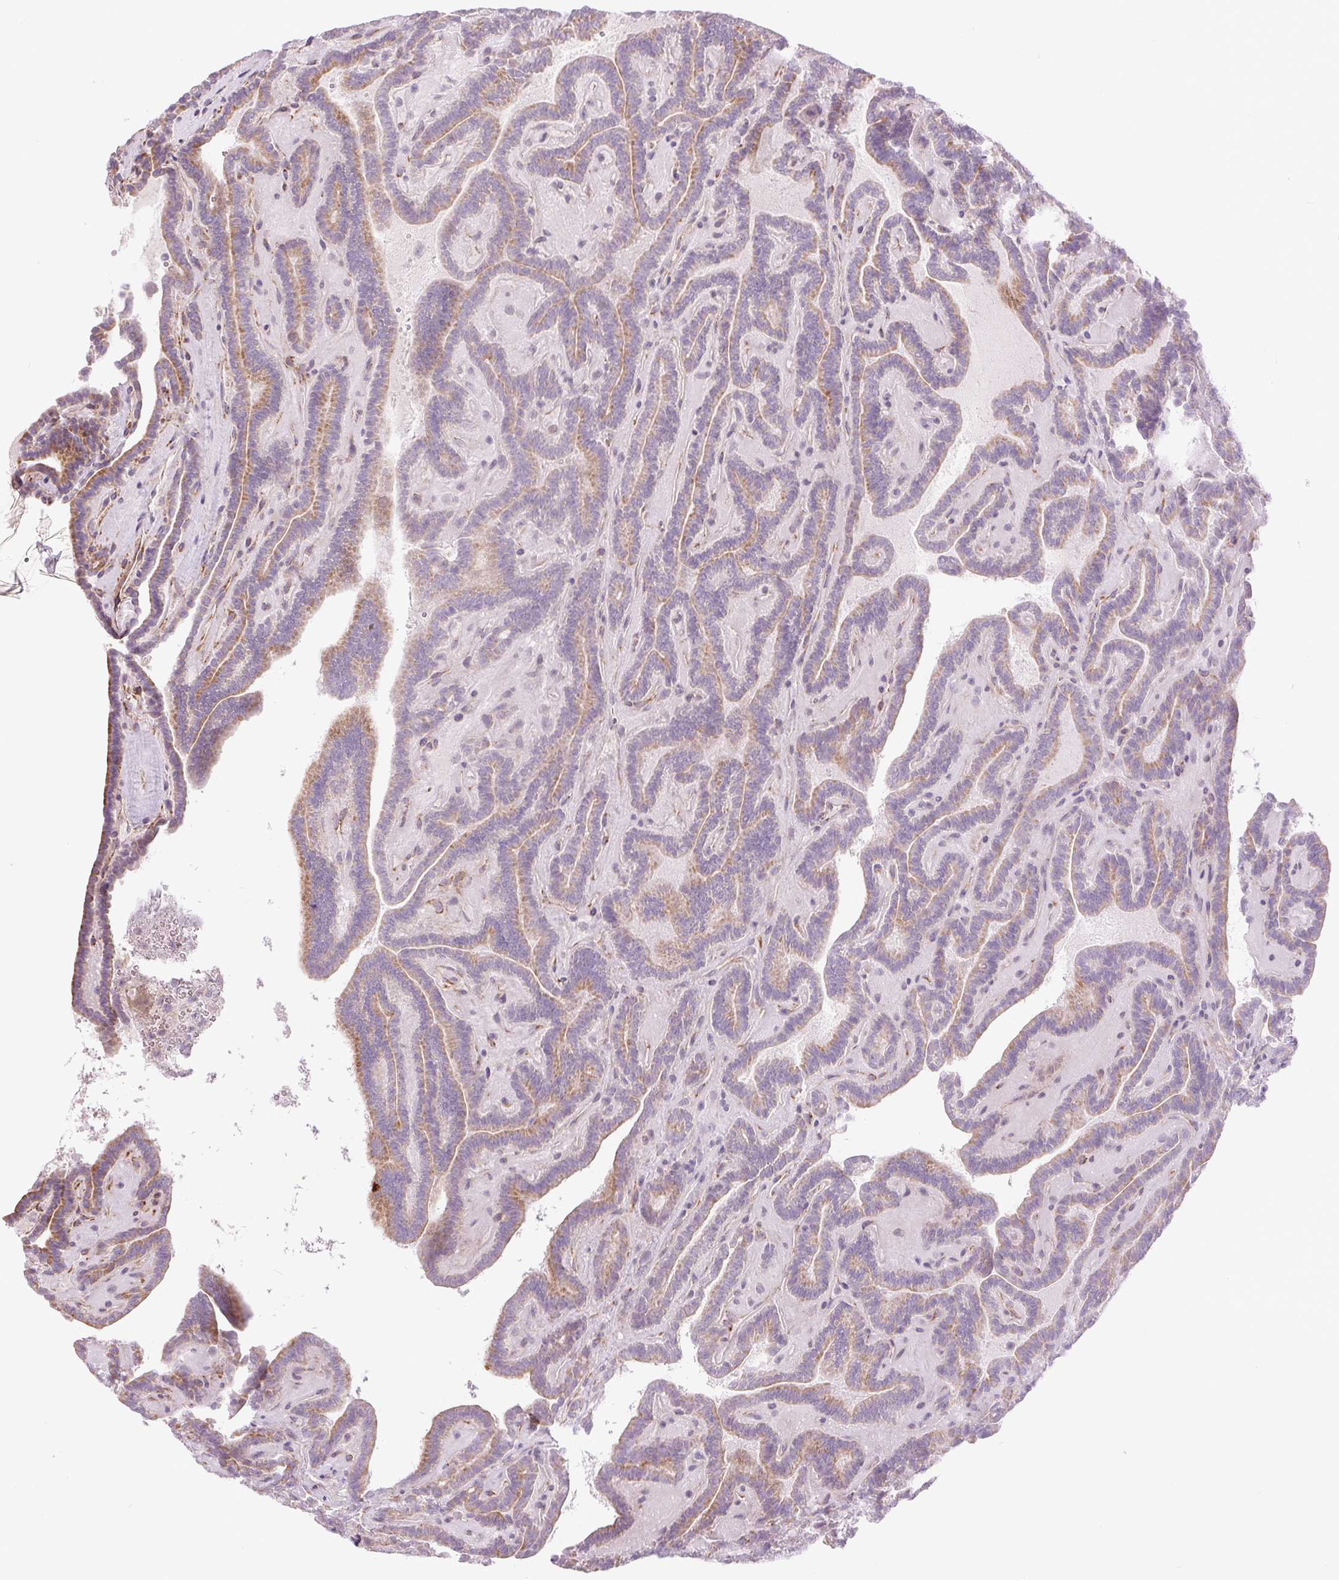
{"staining": {"intensity": "weak", "quantity": "25%-75%", "location": "cytoplasmic/membranous"}, "tissue": "thyroid cancer", "cell_type": "Tumor cells", "image_type": "cancer", "snomed": [{"axis": "morphology", "description": "Papillary adenocarcinoma, NOS"}, {"axis": "topography", "description": "Thyroid gland"}], "caption": "This histopathology image demonstrates papillary adenocarcinoma (thyroid) stained with immunohistochemistry to label a protein in brown. The cytoplasmic/membranous of tumor cells show weak positivity for the protein. Nuclei are counter-stained blue.", "gene": "METTL17", "patient": {"sex": "female", "age": 21}}